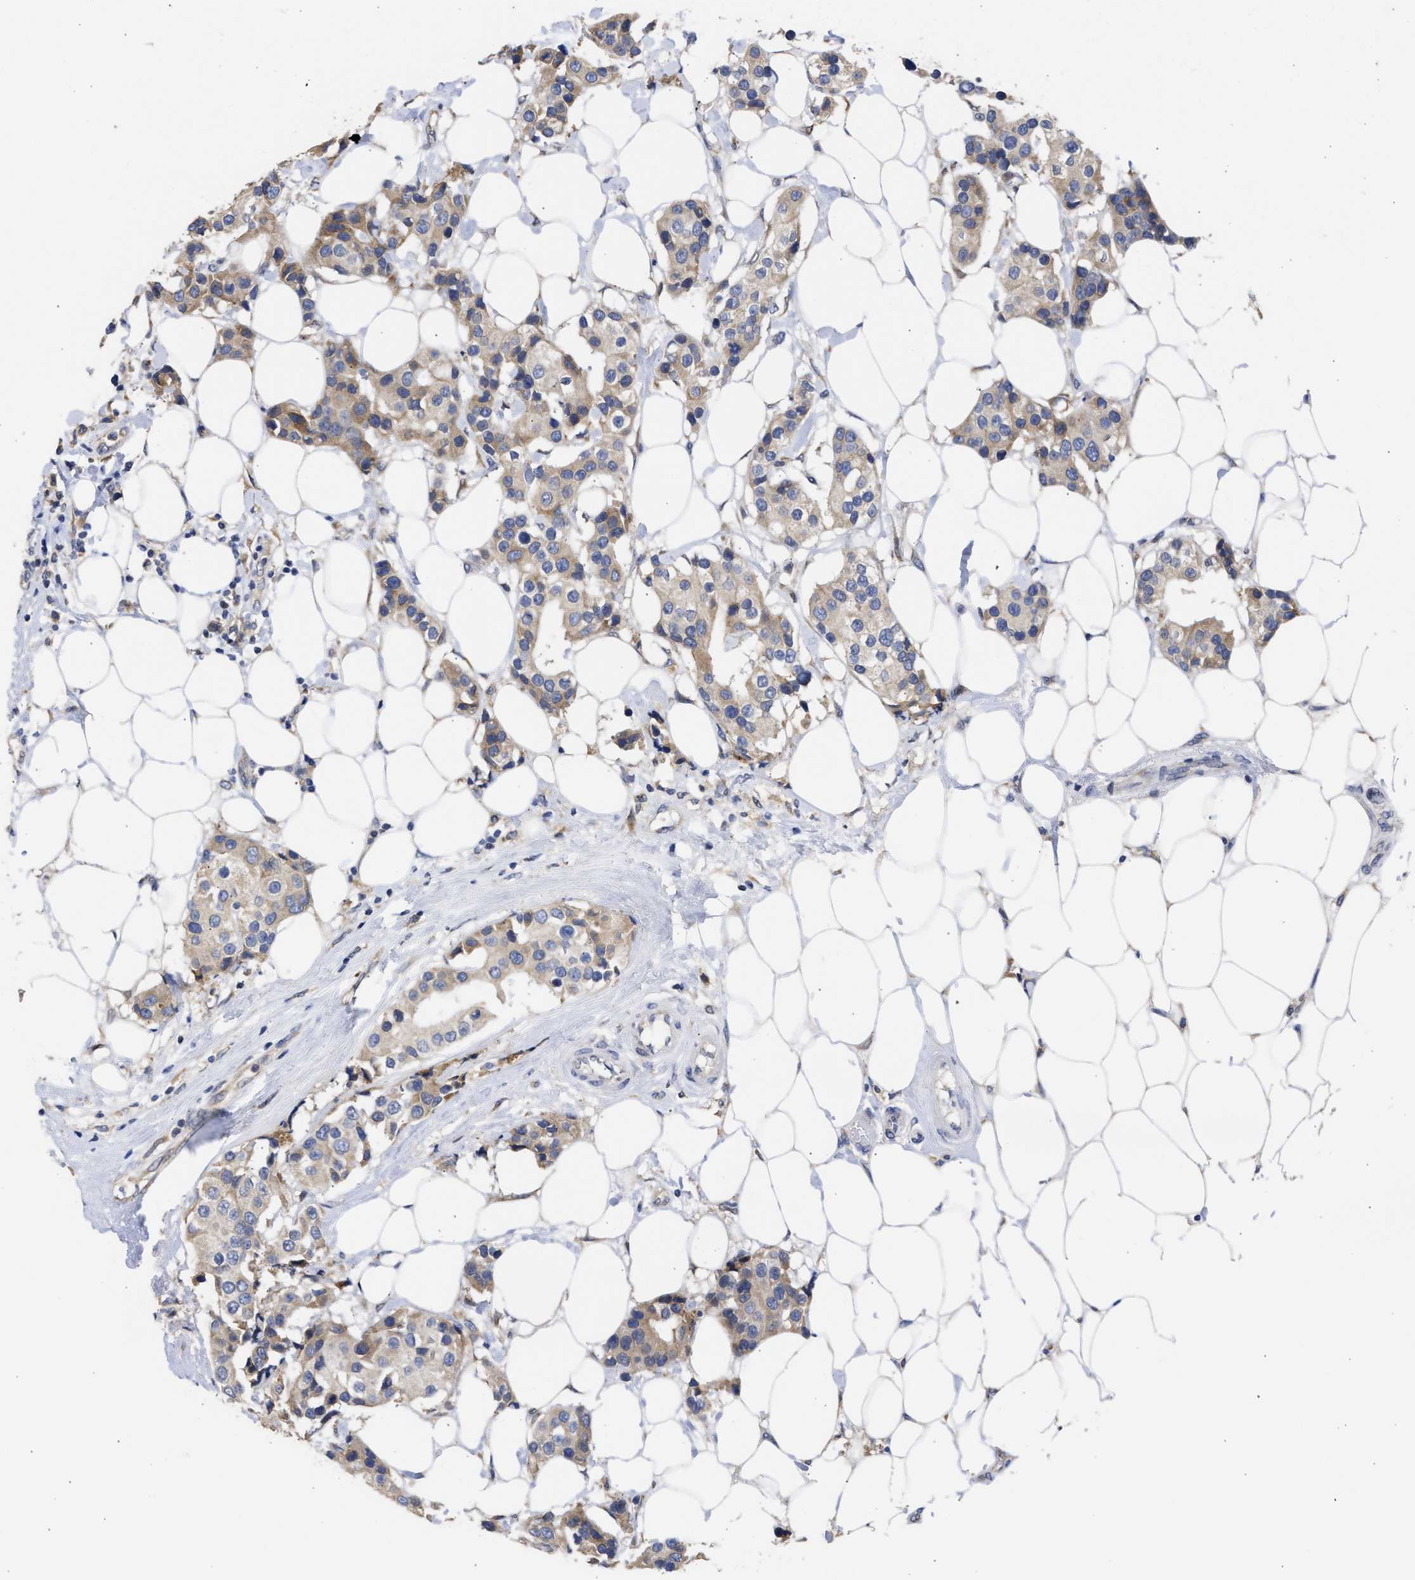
{"staining": {"intensity": "weak", "quantity": ">75%", "location": "cytoplasmic/membranous"}, "tissue": "breast cancer", "cell_type": "Tumor cells", "image_type": "cancer", "snomed": [{"axis": "morphology", "description": "Normal tissue, NOS"}, {"axis": "morphology", "description": "Duct carcinoma"}, {"axis": "topography", "description": "Breast"}], "caption": "A high-resolution micrograph shows IHC staining of breast cancer (invasive ductal carcinoma), which displays weak cytoplasmic/membranous positivity in approximately >75% of tumor cells.", "gene": "TMED1", "patient": {"sex": "female", "age": 39}}